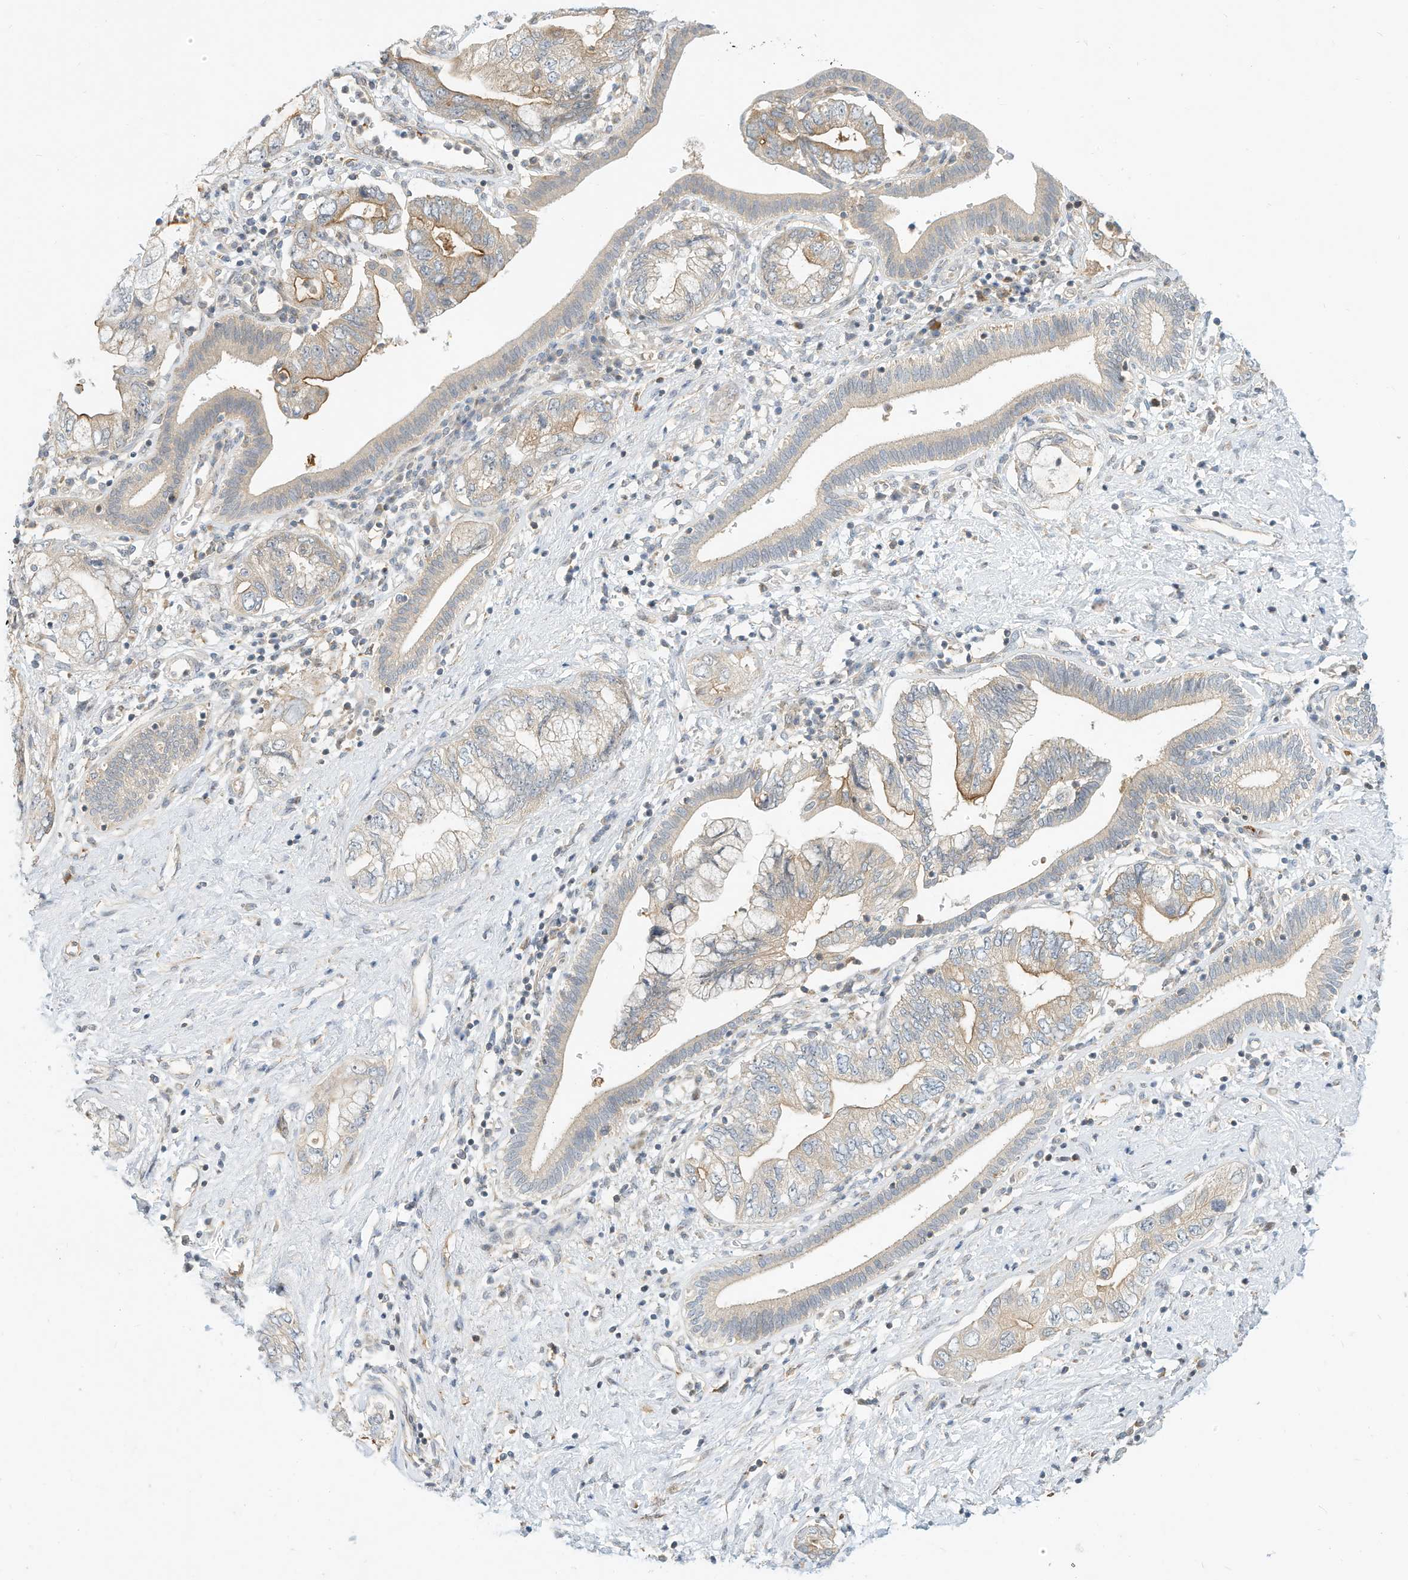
{"staining": {"intensity": "weak", "quantity": "<25%", "location": "cytoplasmic/membranous"}, "tissue": "pancreatic cancer", "cell_type": "Tumor cells", "image_type": "cancer", "snomed": [{"axis": "morphology", "description": "Adenocarcinoma, NOS"}, {"axis": "topography", "description": "Pancreas"}], "caption": "An IHC image of pancreatic adenocarcinoma is shown. There is no staining in tumor cells of pancreatic adenocarcinoma. (Stains: DAB IHC with hematoxylin counter stain, Microscopy: brightfield microscopy at high magnification).", "gene": "OFD1", "patient": {"sex": "female", "age": 73}}